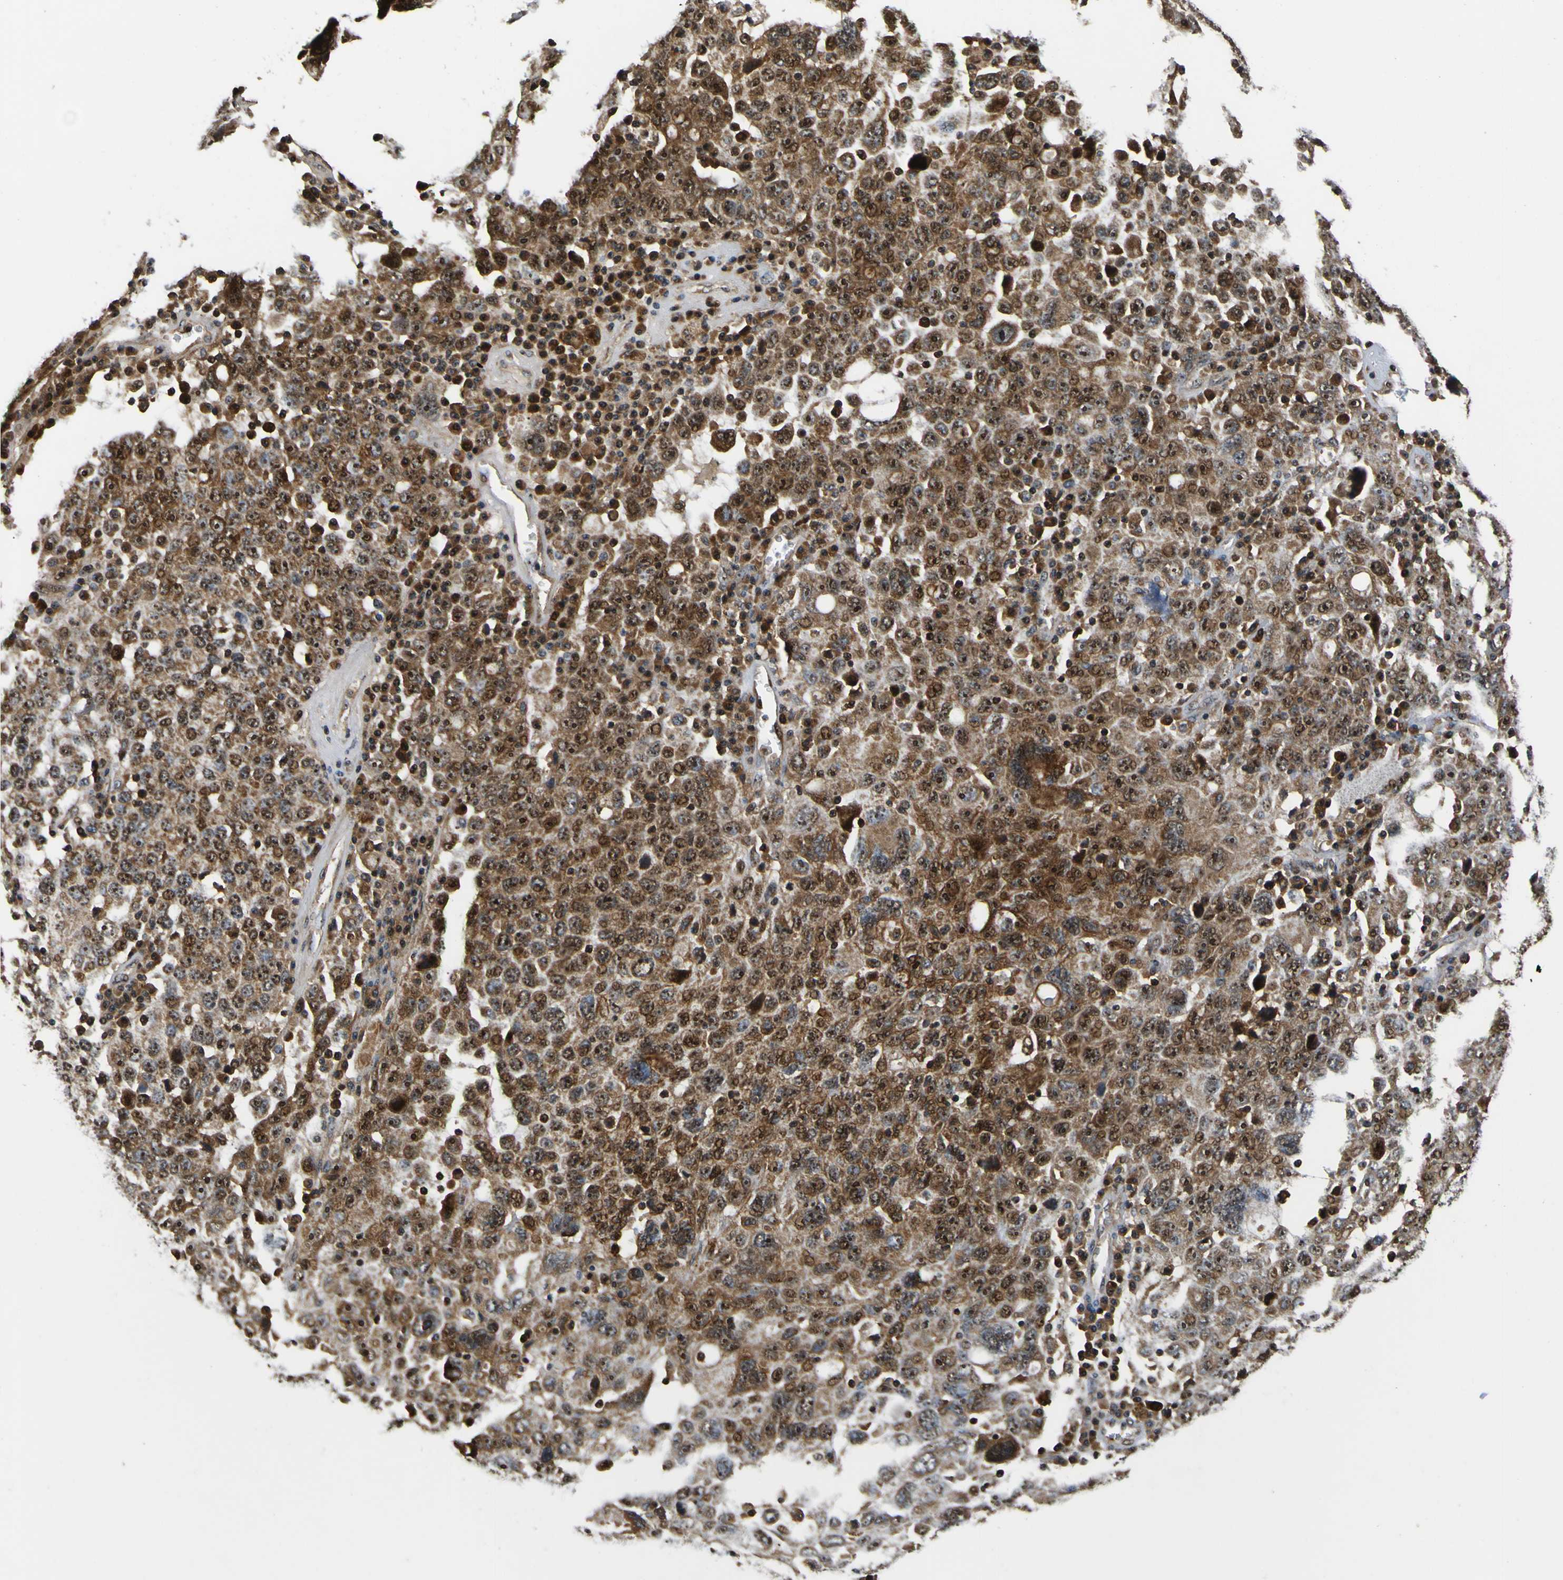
{"staining": {"intensity": "strong", "quantity": ">75%", "location": "cytoplasmic/membranous,nuclear"}, "tissue": "ovarian cancer", "cell_type": "Tumor cells", "image_type": "cancer", "snomed": [{"axis": "morphology", "description": "Carcinoma, endometroid"}, {"axis": "topography", "description": "Ovary"}], "caption": "Protein positivity by immunohistochemistry (IHC) exhibits strong cytoplasmic/membranous and nuclear staining in approximately >75% of tumor cells in ovarian cancer (endometroid carcinoma). The staining is performed using DAB (3,3'-diaminobenzidine) brown chromogen to label protein expression. The nuclei are counter-stained blue using hematoxylin.", "gene": "LRP4", "patient": {"sex": "female", "age": 62}}